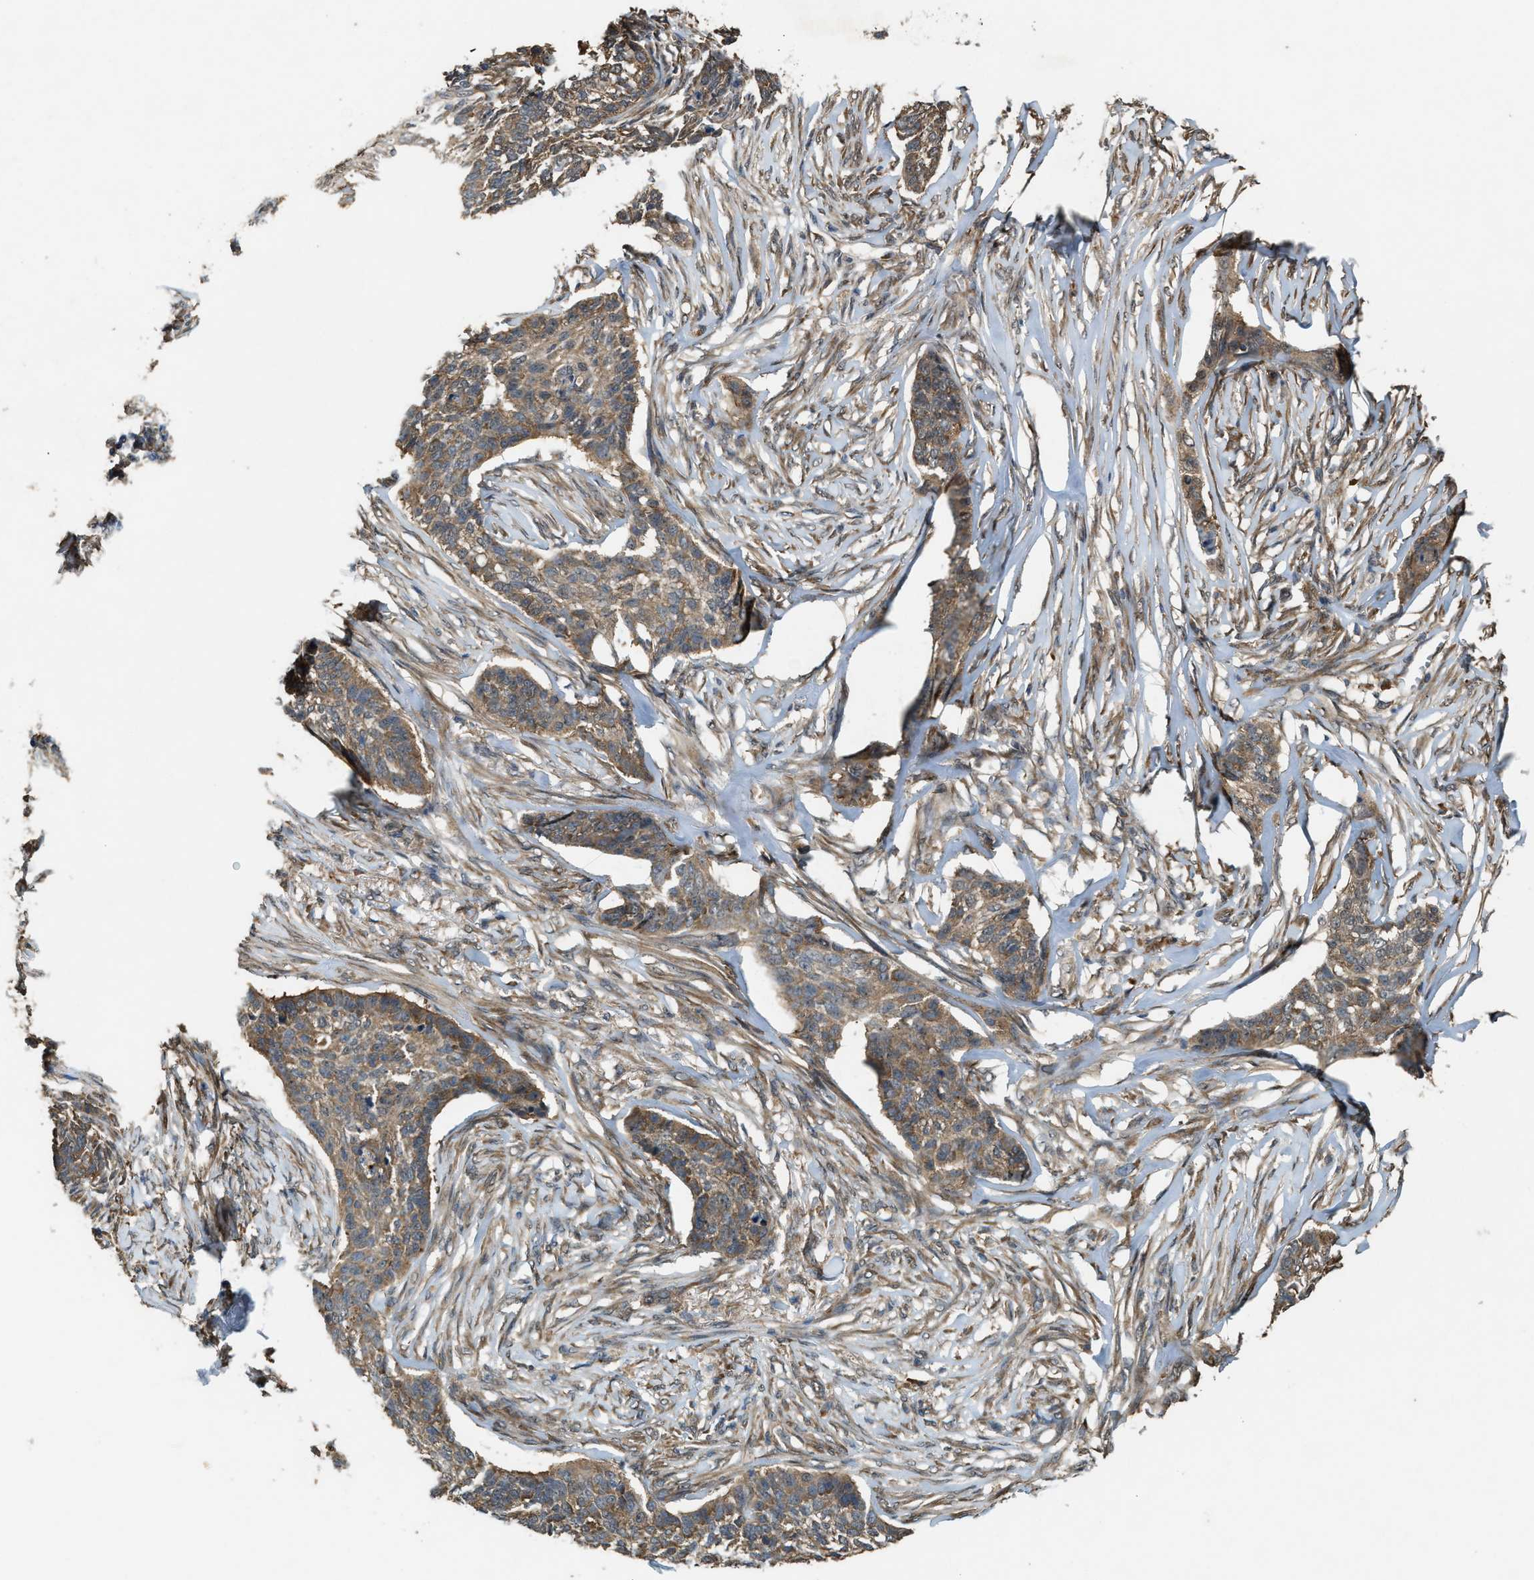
{"staining": {"intensity": "moderate", "quantity": ">75%", "location": "cytoplasmic/membranous"}, "tissue": "skin cancer", "cell_type": "Tumor cells", "image_type": "cancer", "snomed": [{"axis": "morphology", "description": "Basal cell carcinoma"}, {"axis": "topography", "description": "Skin"}], "caption": "IHC staining of skin basal cell carcinoma, which demonstrates medium levels of moderate cytoplasmic/membranous expression in about >75% of tumor cells indicating moderate cytoplasmic/membranous protein expression. The staining was performed using DAB (brown) for protein detection and nuclei were counterstained in hematoxylin (blue).", "gene": "ARHGEF5", "patient": {"sex": "male", "age": 85}}